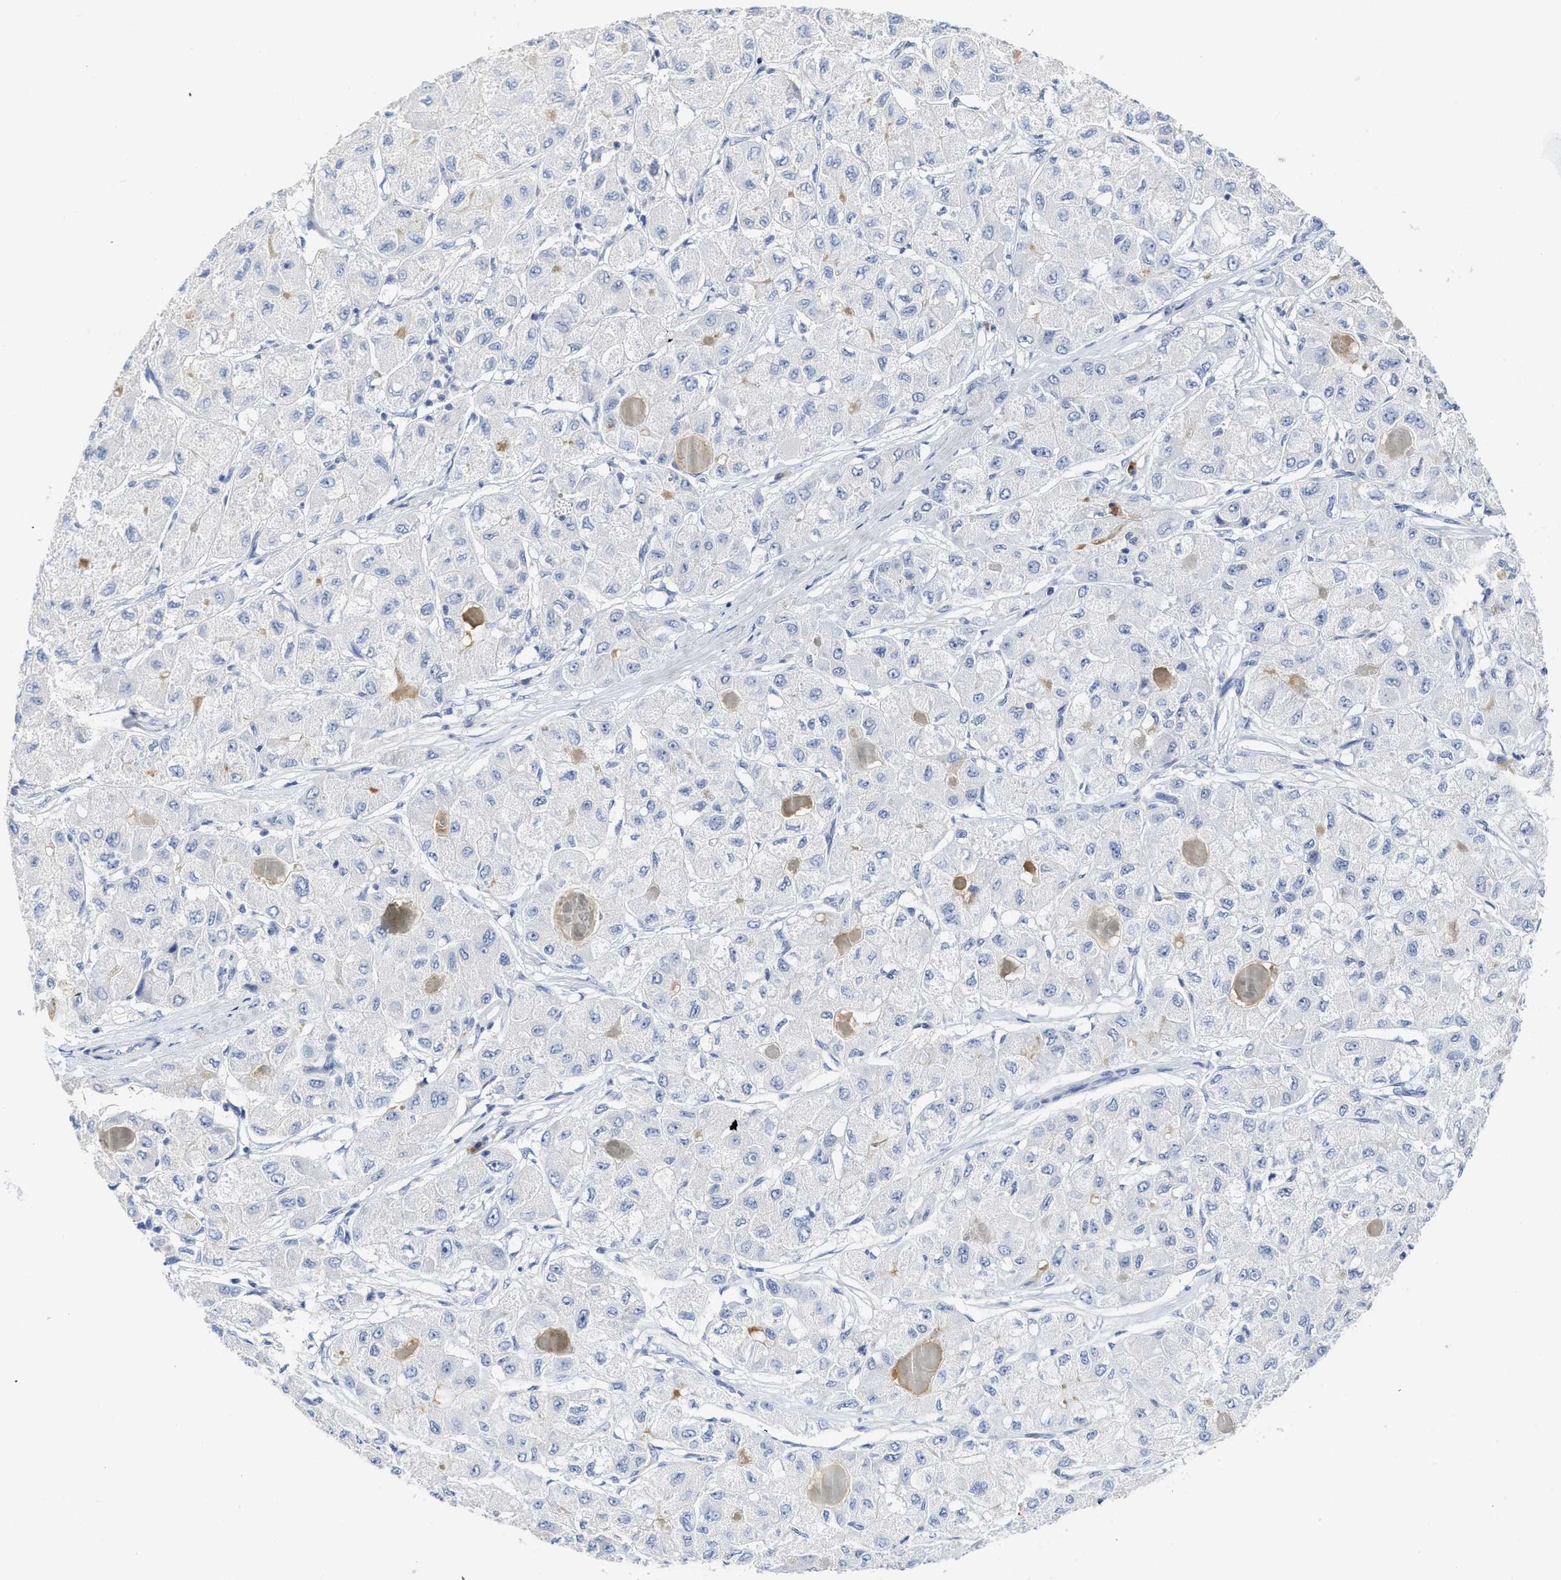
{"staining": {"intensity": "negative", "quantity": "none", "location": "none"}, "tissue": "liver cancer", "cell_type": "Tumor cells", "image_type": "cancer", "snomed": [{"axis": "morphology", "description": "Carcinoma, Hepatocellular, NOS"}, {"axis": "topography", "description": "Liver"}], "caption": "Hepatocellular carcinoma (liver) was stained to show a protein in brown. There is no significant staining in tumor cells.", "gene": "C2", "patient": {"sex": "male", "age": 80}}